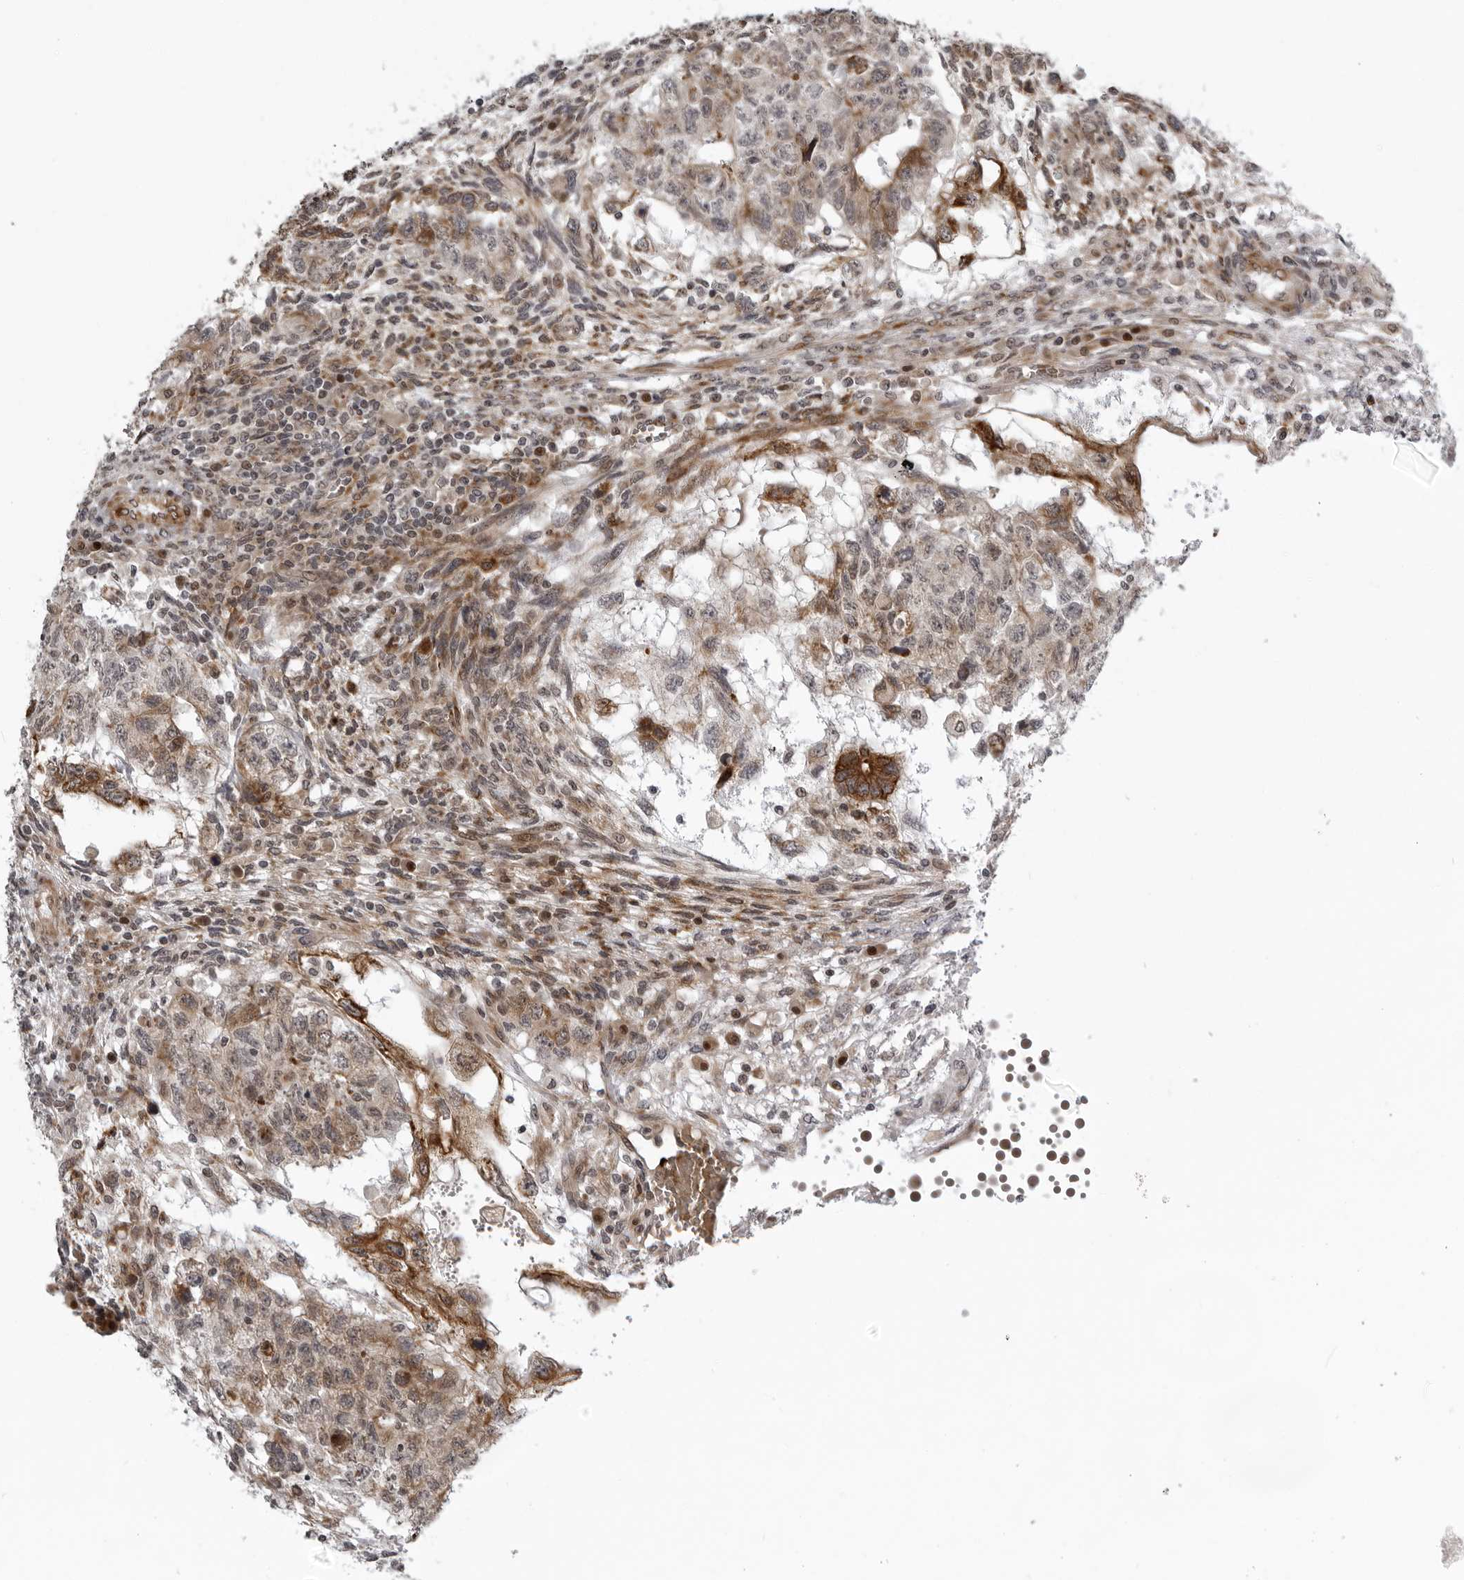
{"staining": {"intensity": "moderate", "quantity": ">75%", "location": "cytoplasmic/membranous"}, "tissue": "testis cancer", "cell_type": "Tumor cells", "image_type": "cancer", "snomed": [{"axis": "morphology", "description": "Normal tissue, NOS"}, {"axis": "morphology", "description": "Carcinoma, Embryonal, NOS"}, {"axis": "topography", "description": "Testis"}], "caption": "Tumor cells display moderate cytoplasmic/membranous staining in about >75% of cells in testis embryonal carcinoma.", "gene": "THOP1", "patient": {"sex": "male", "age": 36}}